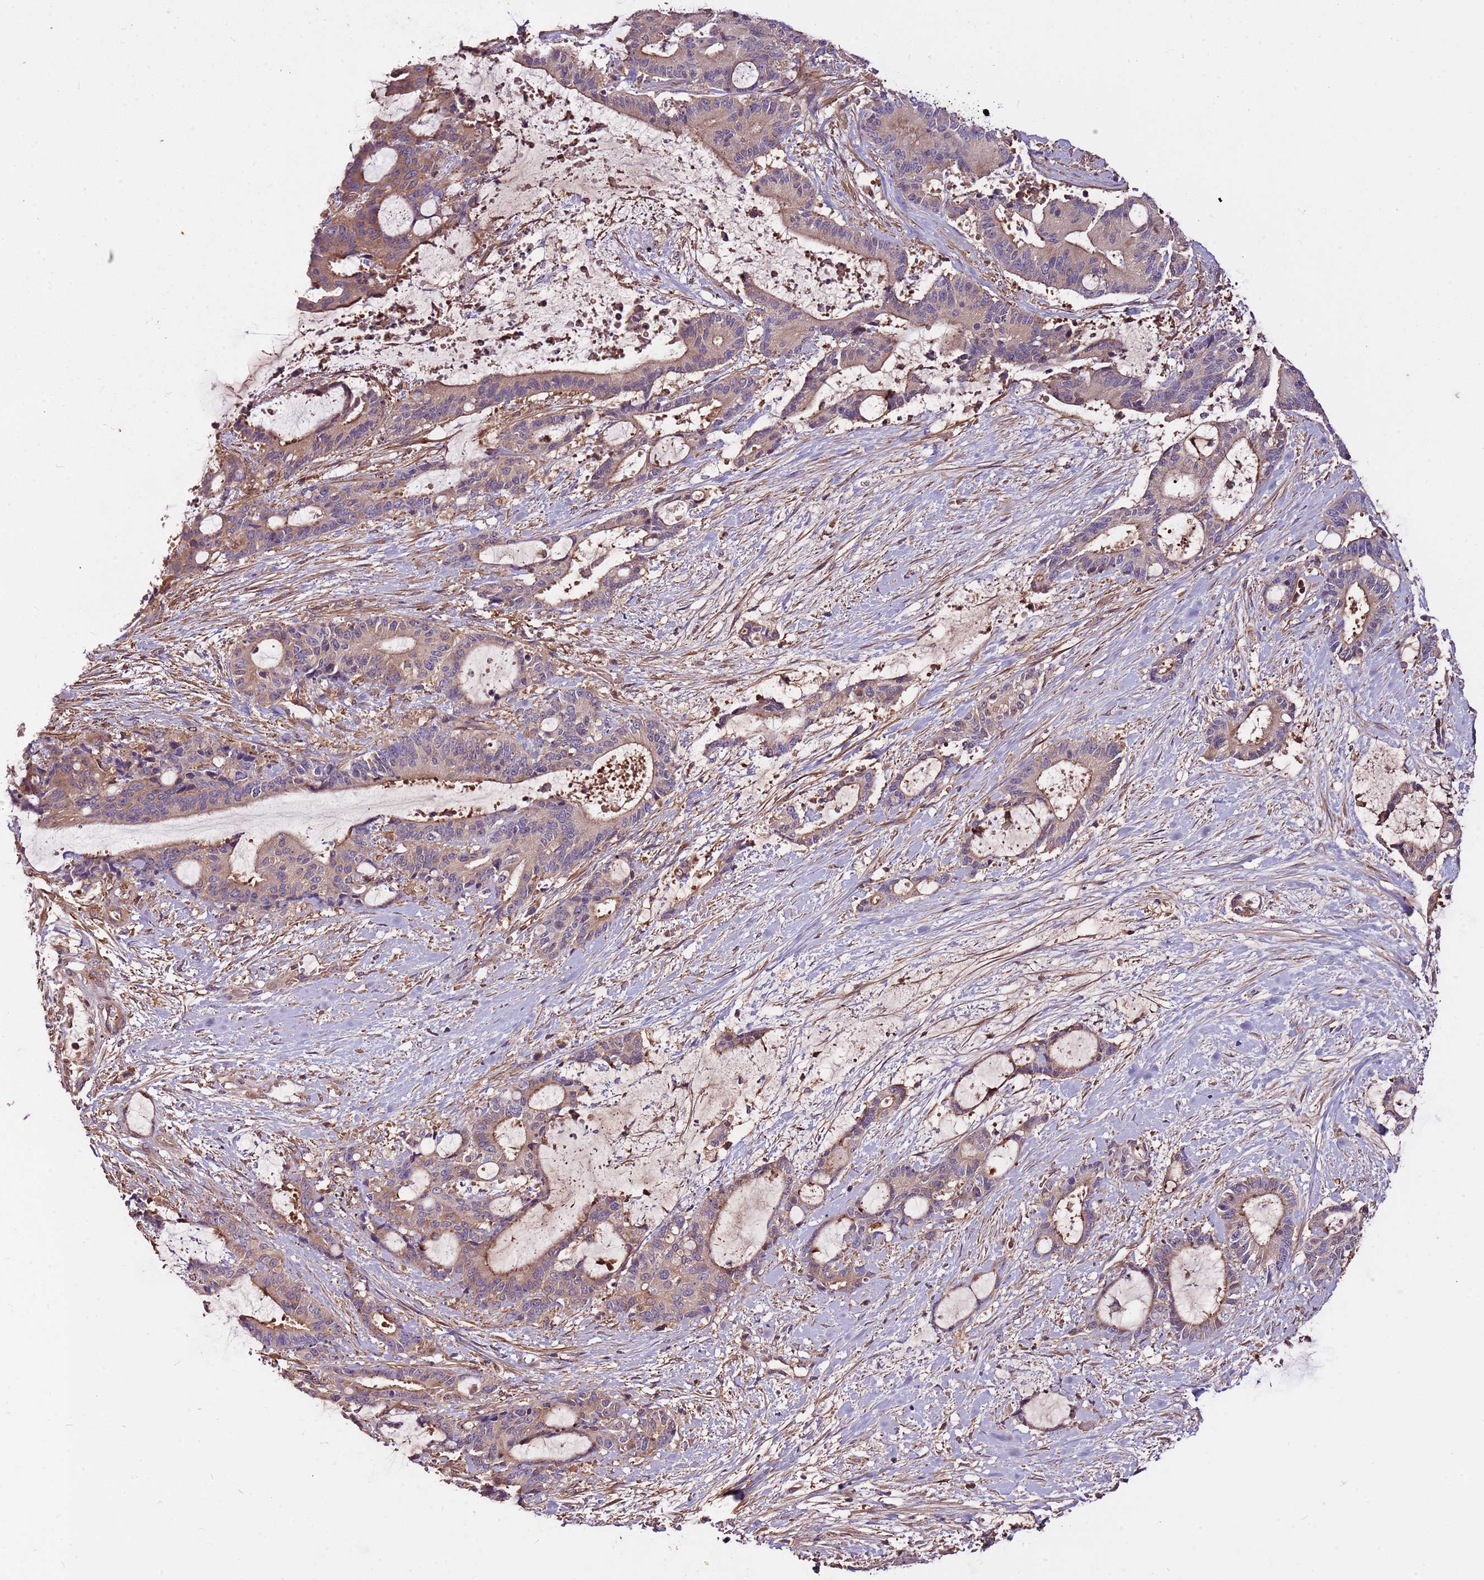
{"staining": {"intensity": "moderate", "quantity": "<25%", "location": "cytoplasmic/membranous"}, "tissue": "liver cancer", "cell_type": "Tumor cells", "image_type": "cancer", "snomed": [{"axis": "morphology", "description": "Normal tissue, NOS"}, {"axis": "morphology", "description": "Cholangiocarcinoma"}, {"axis": "topography", "description": "Liver"}, {"axis": "topography", "description": "Peripheral nerve tissue"}], "caption": "Protein analysis of liver cancer tissue shows moderate cytoplasmic/membranous staining in about <25% of tumor cells.", "gene": "DENR", "patient": {"sex": "female", "age": 73}}